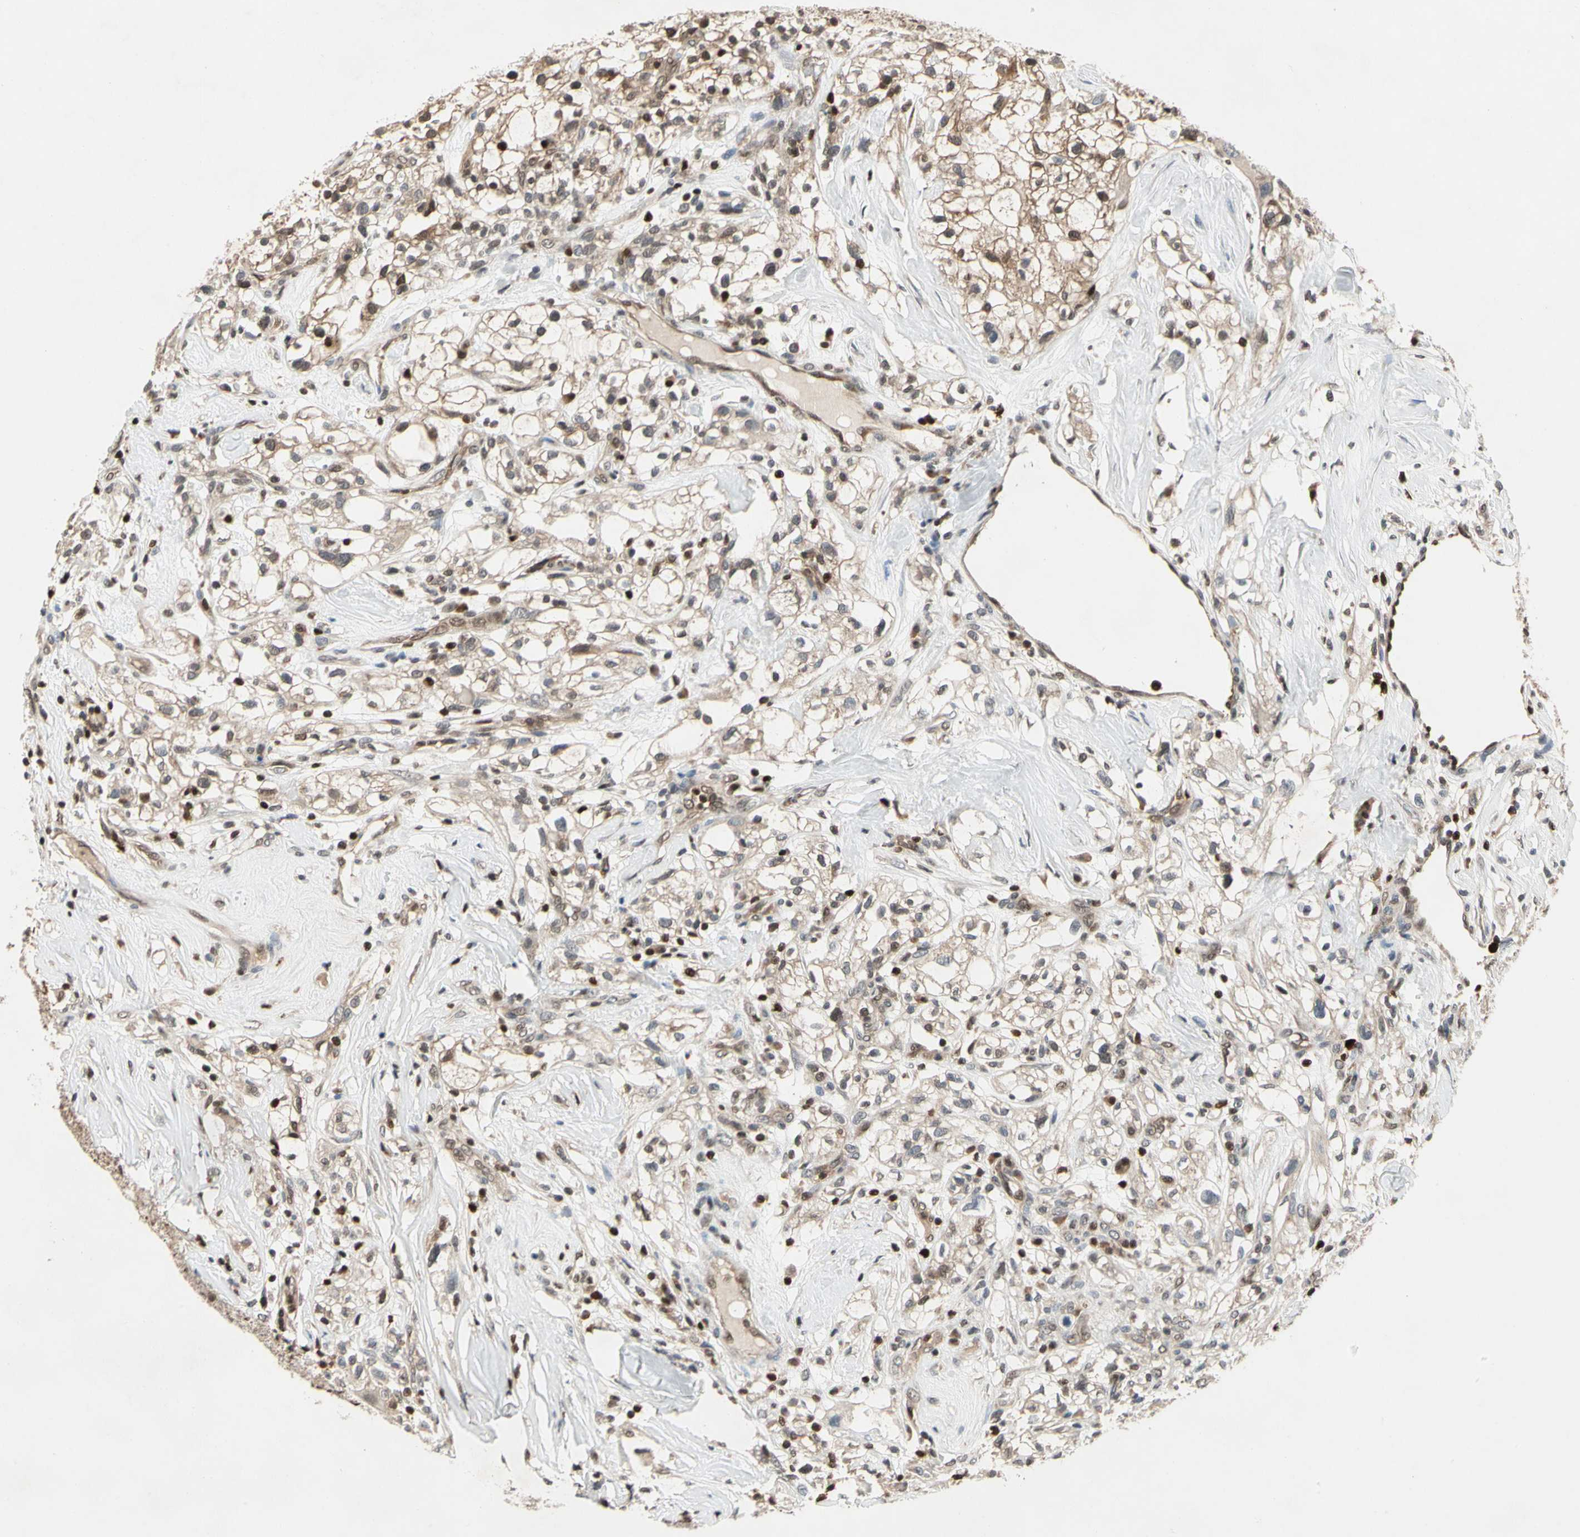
{"staining": {"intensity": "weak", "quantity": ">75%", "location": "cytoplasmic/membranous"}, "tissue": "renal cancer", "cell_type": "Tumor cells", "image_type": "cancer", "snomed": [{"axis": "morphology", "description": "Adenocarcinoma, NOS"}, {"axis": "topography", "description": "Kidney"}], "caption": "High-magnification brightfield microscopy of renal cancer stained with DAB (3,3'-diaminobenzidine) (brown) and counterstained with hematoxylin (blue). tumor cells exhibit weak cytoplasmic/membranous positivity is seen in approximately>75% of cells.", "gene": "GSR", "patient": {"sex": "female", "age": 60}}